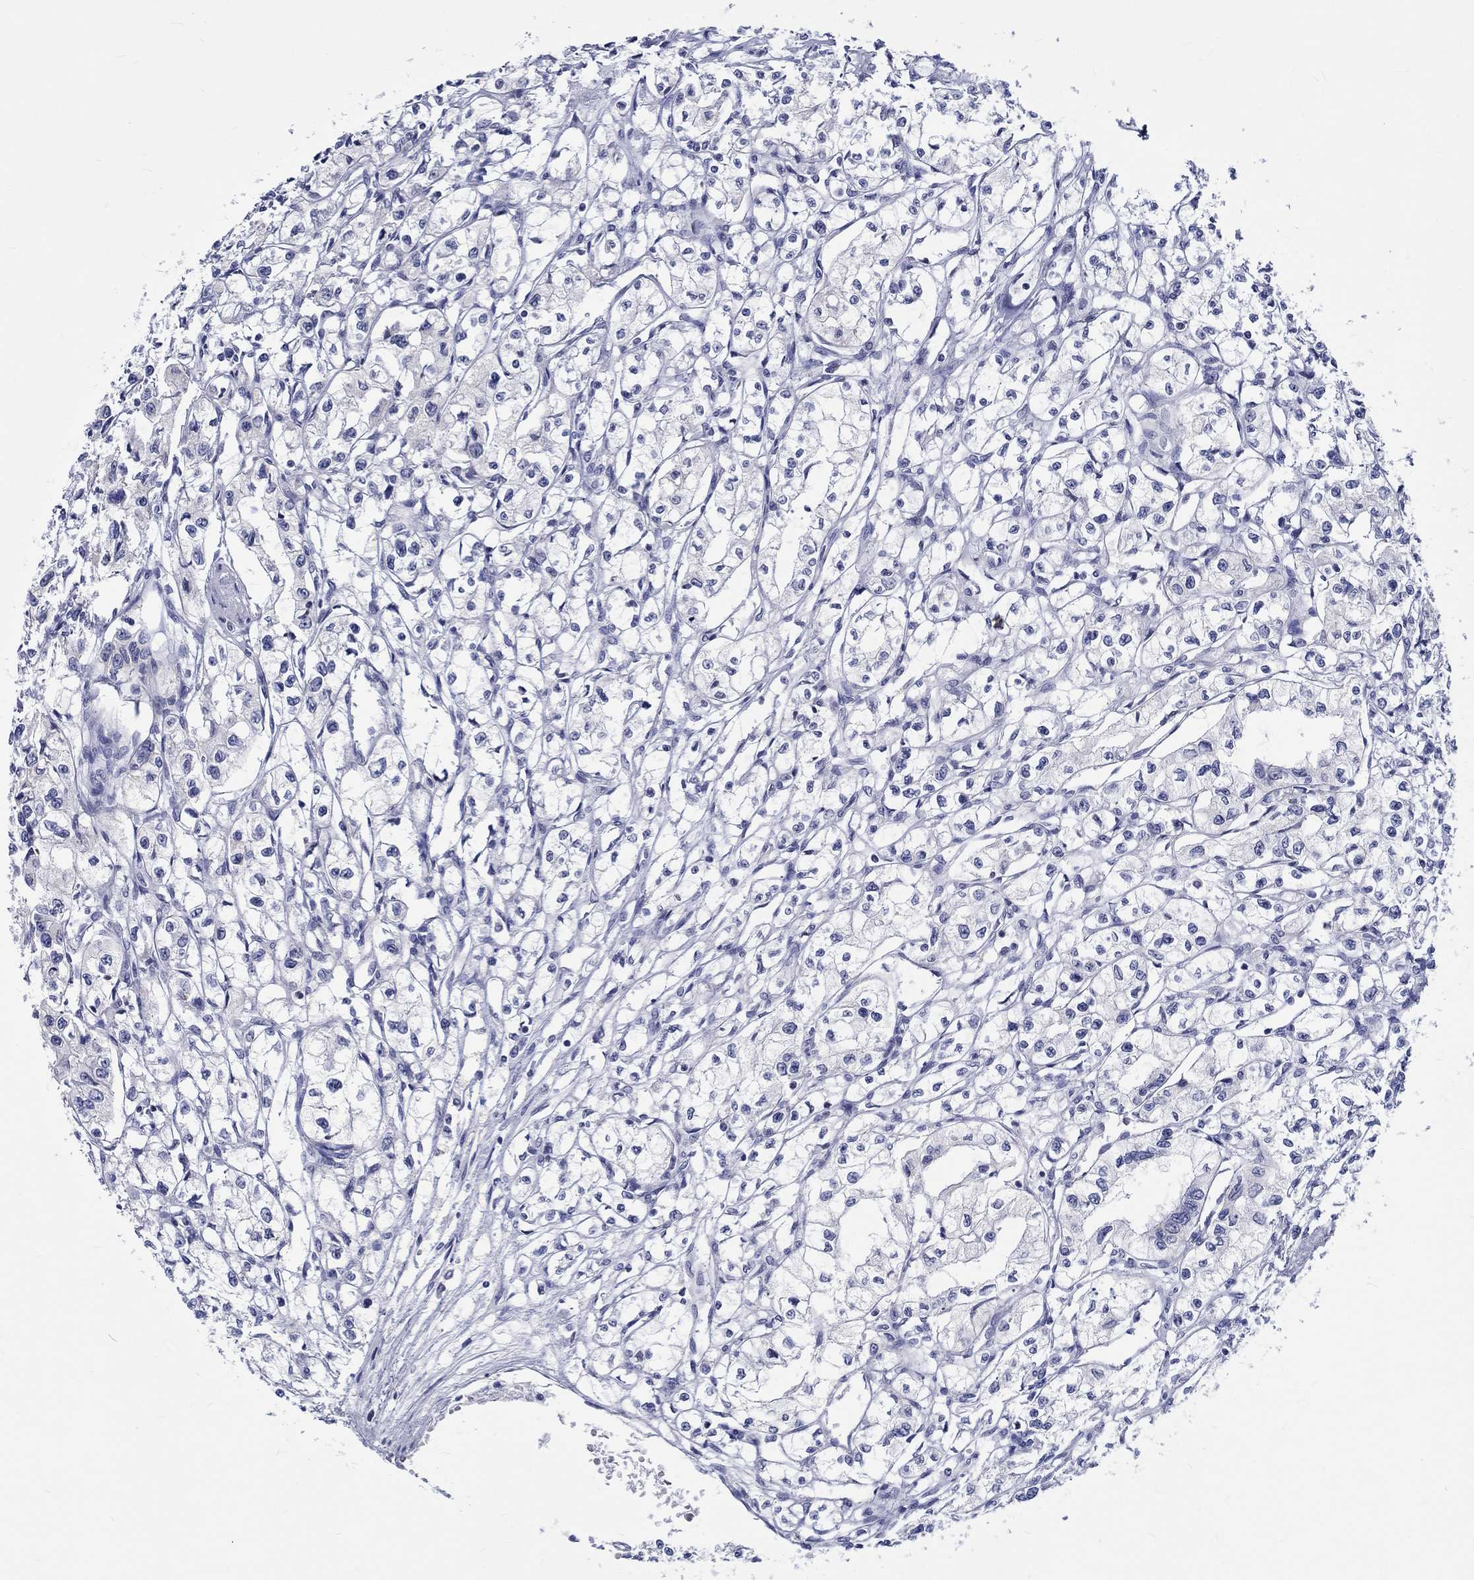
{"staining": {"intensity": "negative", "quantity": "none", "location": "none"}, "tissue": "renal cancer", "cell_type": "Tumor cells", "image_type": "cancer", "snomed": [{"axis": "morphology", "description": "Adenocarcinoma, NOS"}, {"axis": "topography", "description": "Kidney"}], "caption": "Image shows no protein positivity in tumor cells of renal cancer tissue. The staining was performed using DAB to visualize the protein expression in brown, while the nuclei were stained in blue with hematoxylin (Magnification: 20x).", "gene": "ST6GALNAC1", "patient": {"sex": "male", "age": 56}}